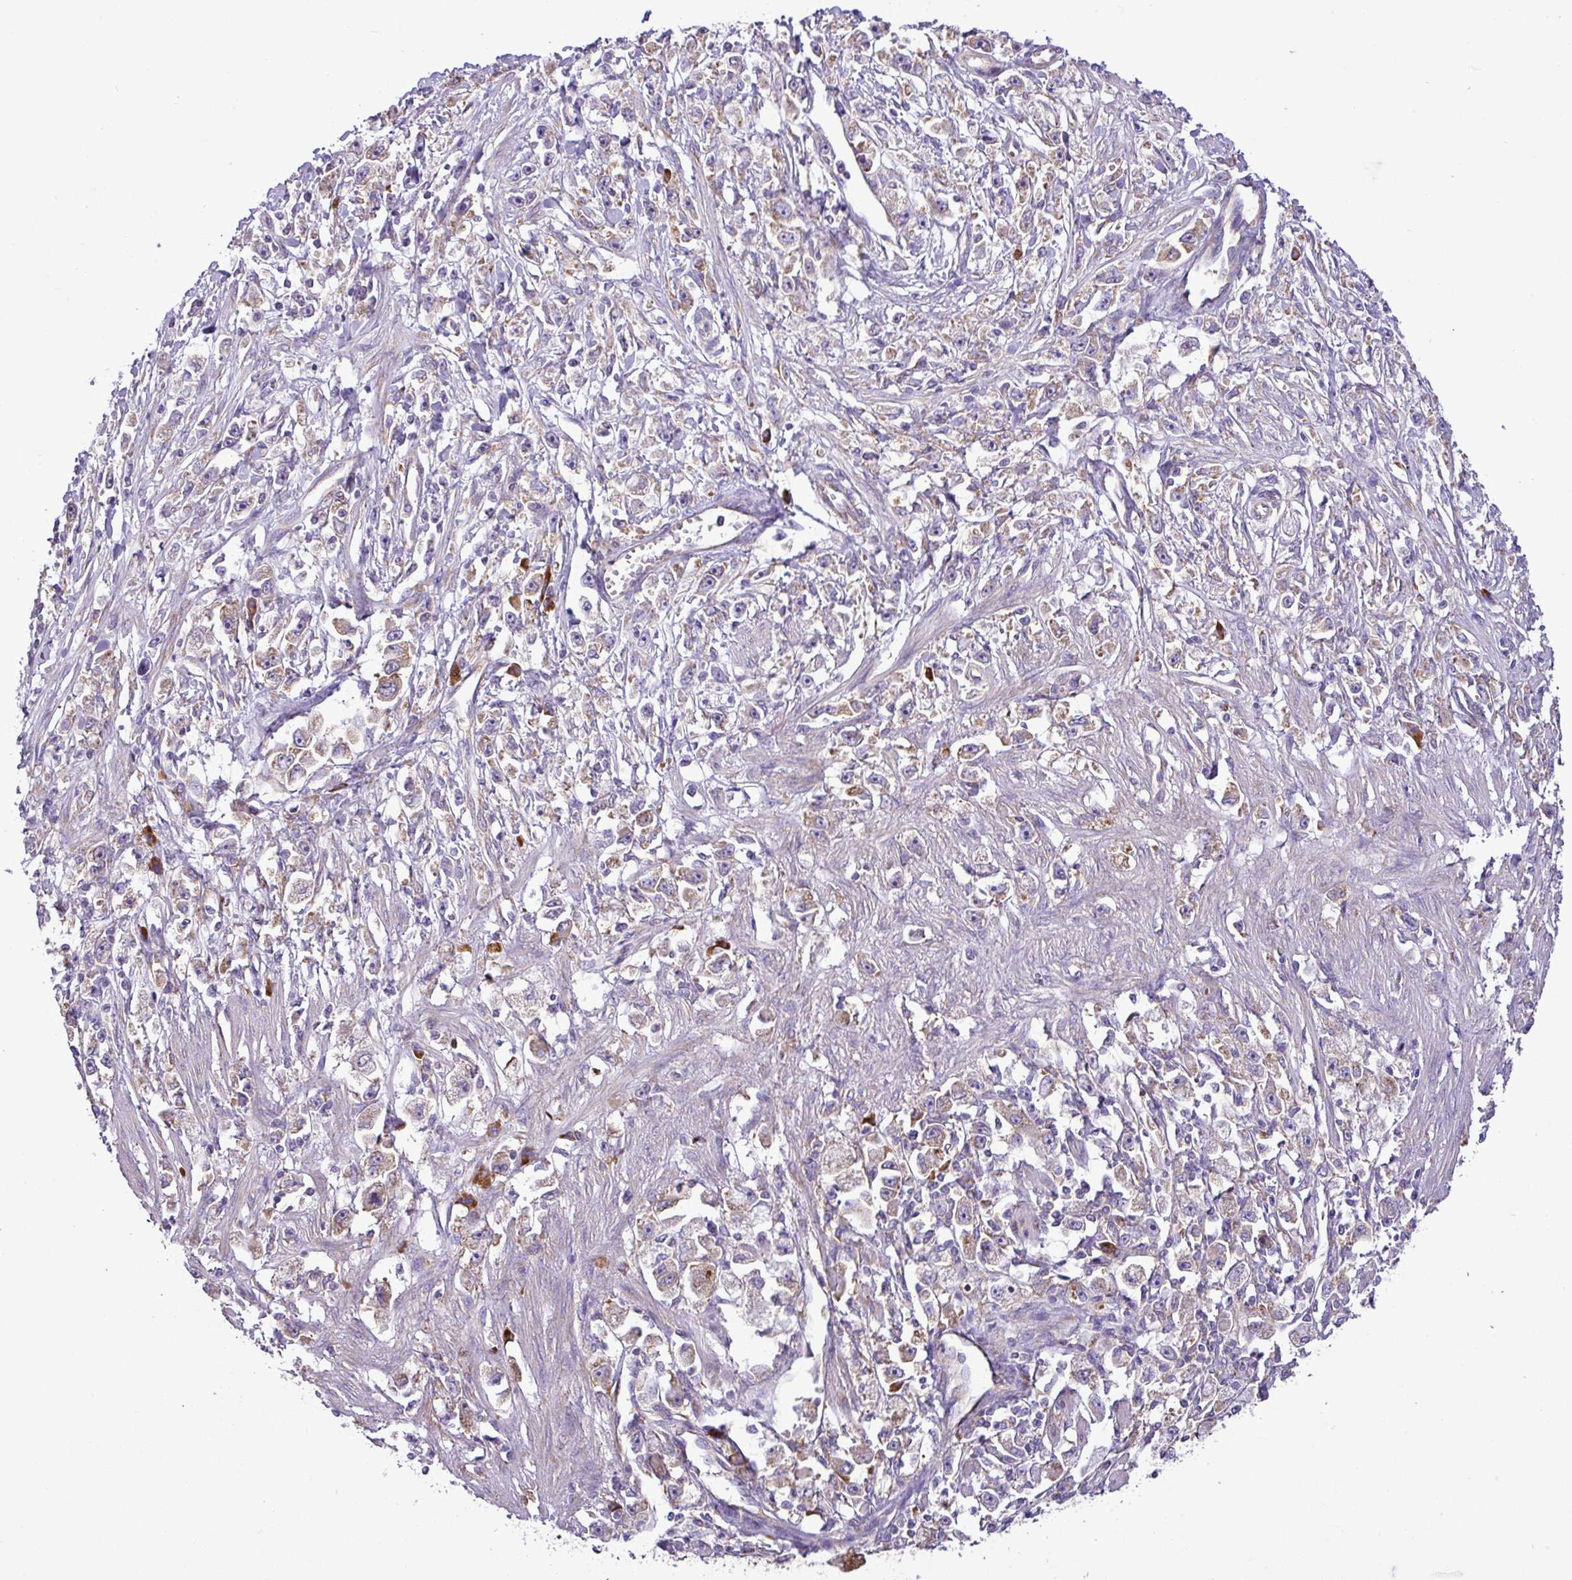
{"staining": {"intensity": "weak", "quantity": "<25%", "location": "cytoplasmic/membranous"}, "tissue": "stomach cancer", "cell_type": "Tumor cells", "image_type": "cancer", "snomed": [{"axis": "morphology", "description": "Adenocarcinoma, NOS"}, {"axis": "topography", "description": "Stomach"}], "caption": "A photomicrograph of stomach cancer stained for a protein displays no brown staining in tumor cells.", "gene": "RPL13", "patient": {"sex": "female", "age": 59}}